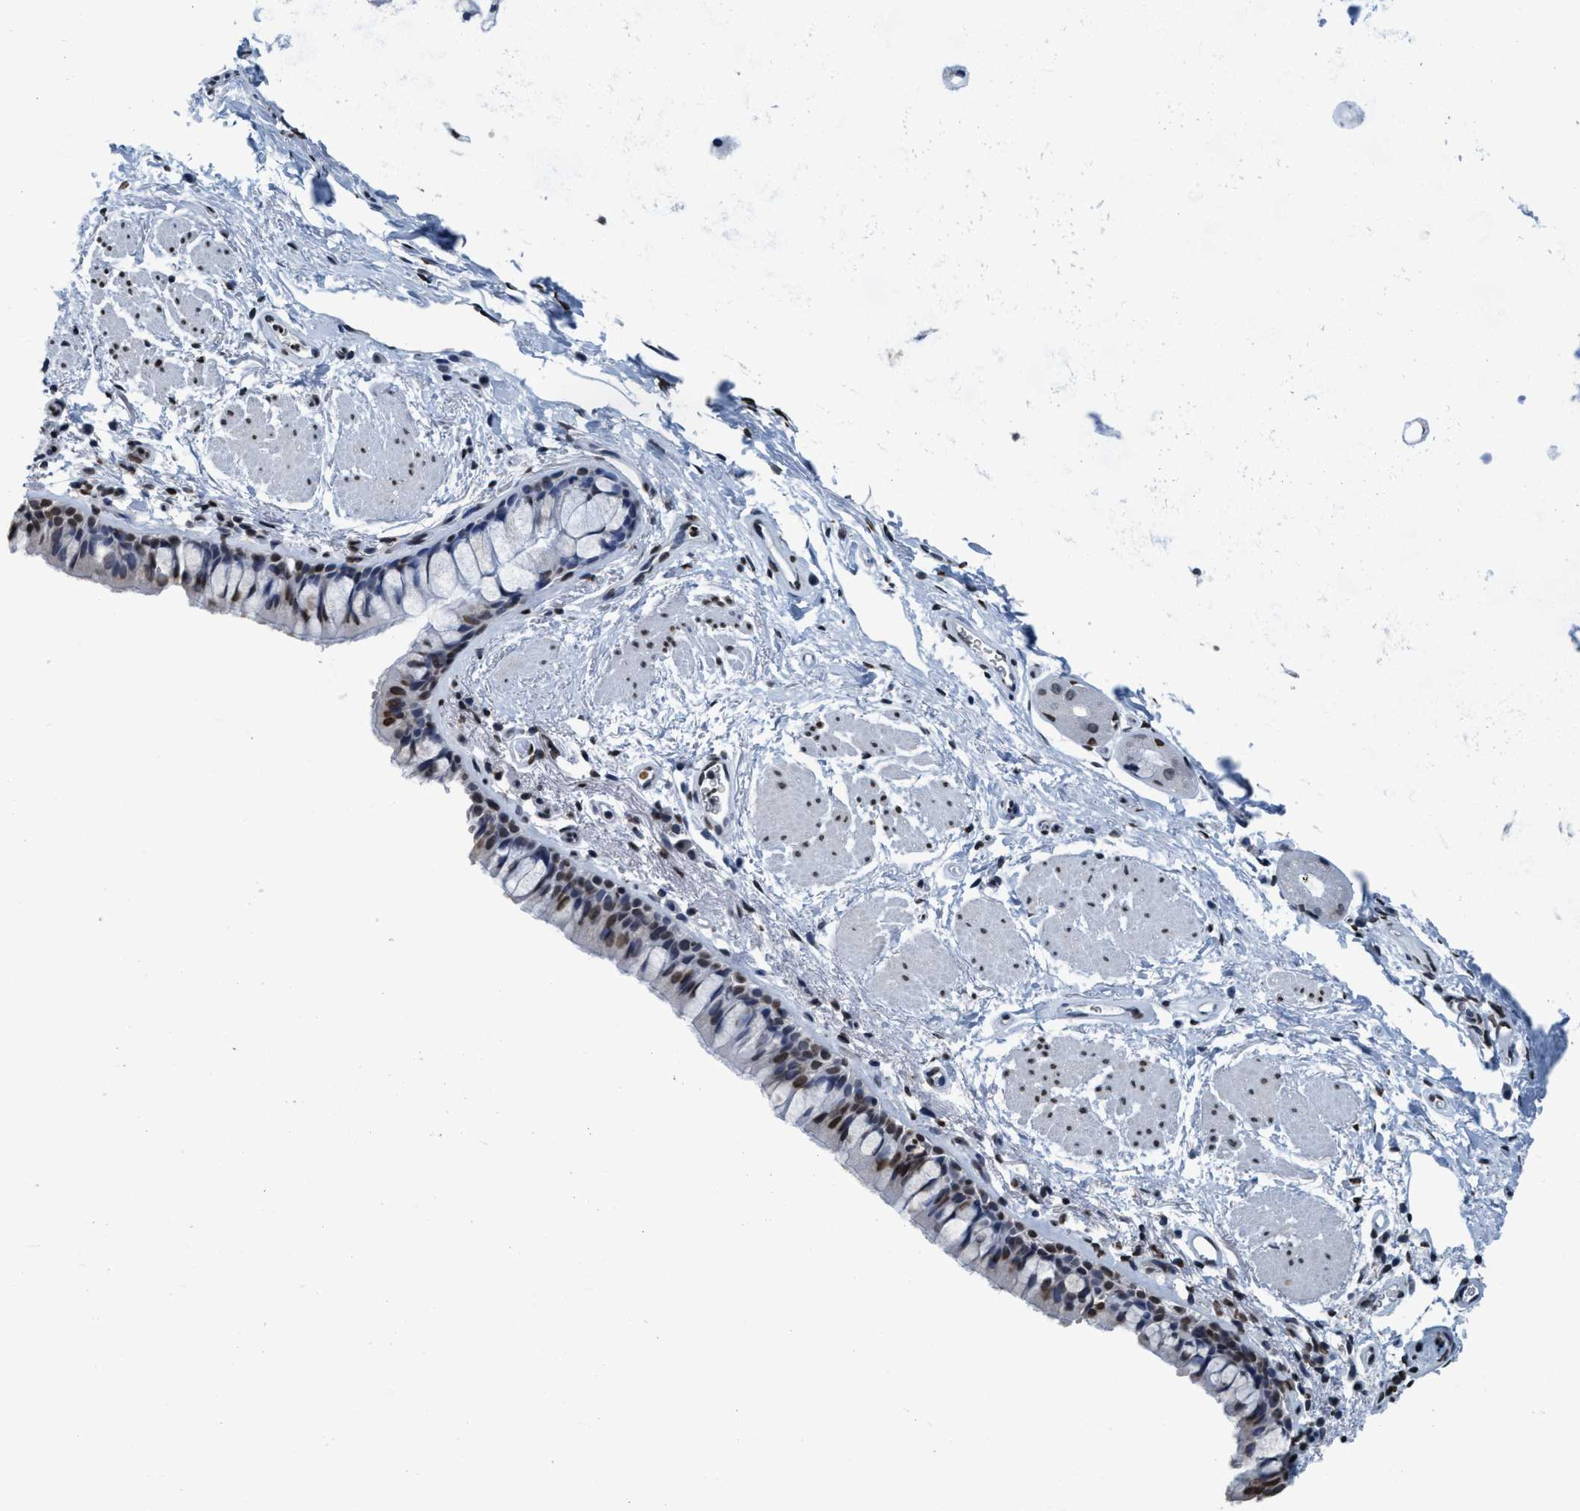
{"staining": {"intensity": "moderate", "quantity": ">75%", "location": "nuclear"}, "tissue": "bronchus", "cell_type": "Respiratory epithelial cells", "image_type": "normal", "snomed": [{"axis": "morphology", "description": "Normal tissue, NOS"}, {"axis": "topography", "description": "Cartilage tissue"}, {"axis": "topography", "description": "Bronchus"}], "caption": "Protein staining of benign bronchus displays moderate nuclear staining in approximately >75% of respiratory epithelial cells.", "gene": "CCNE2", "patient": {"sex": "female", "age": 53}}